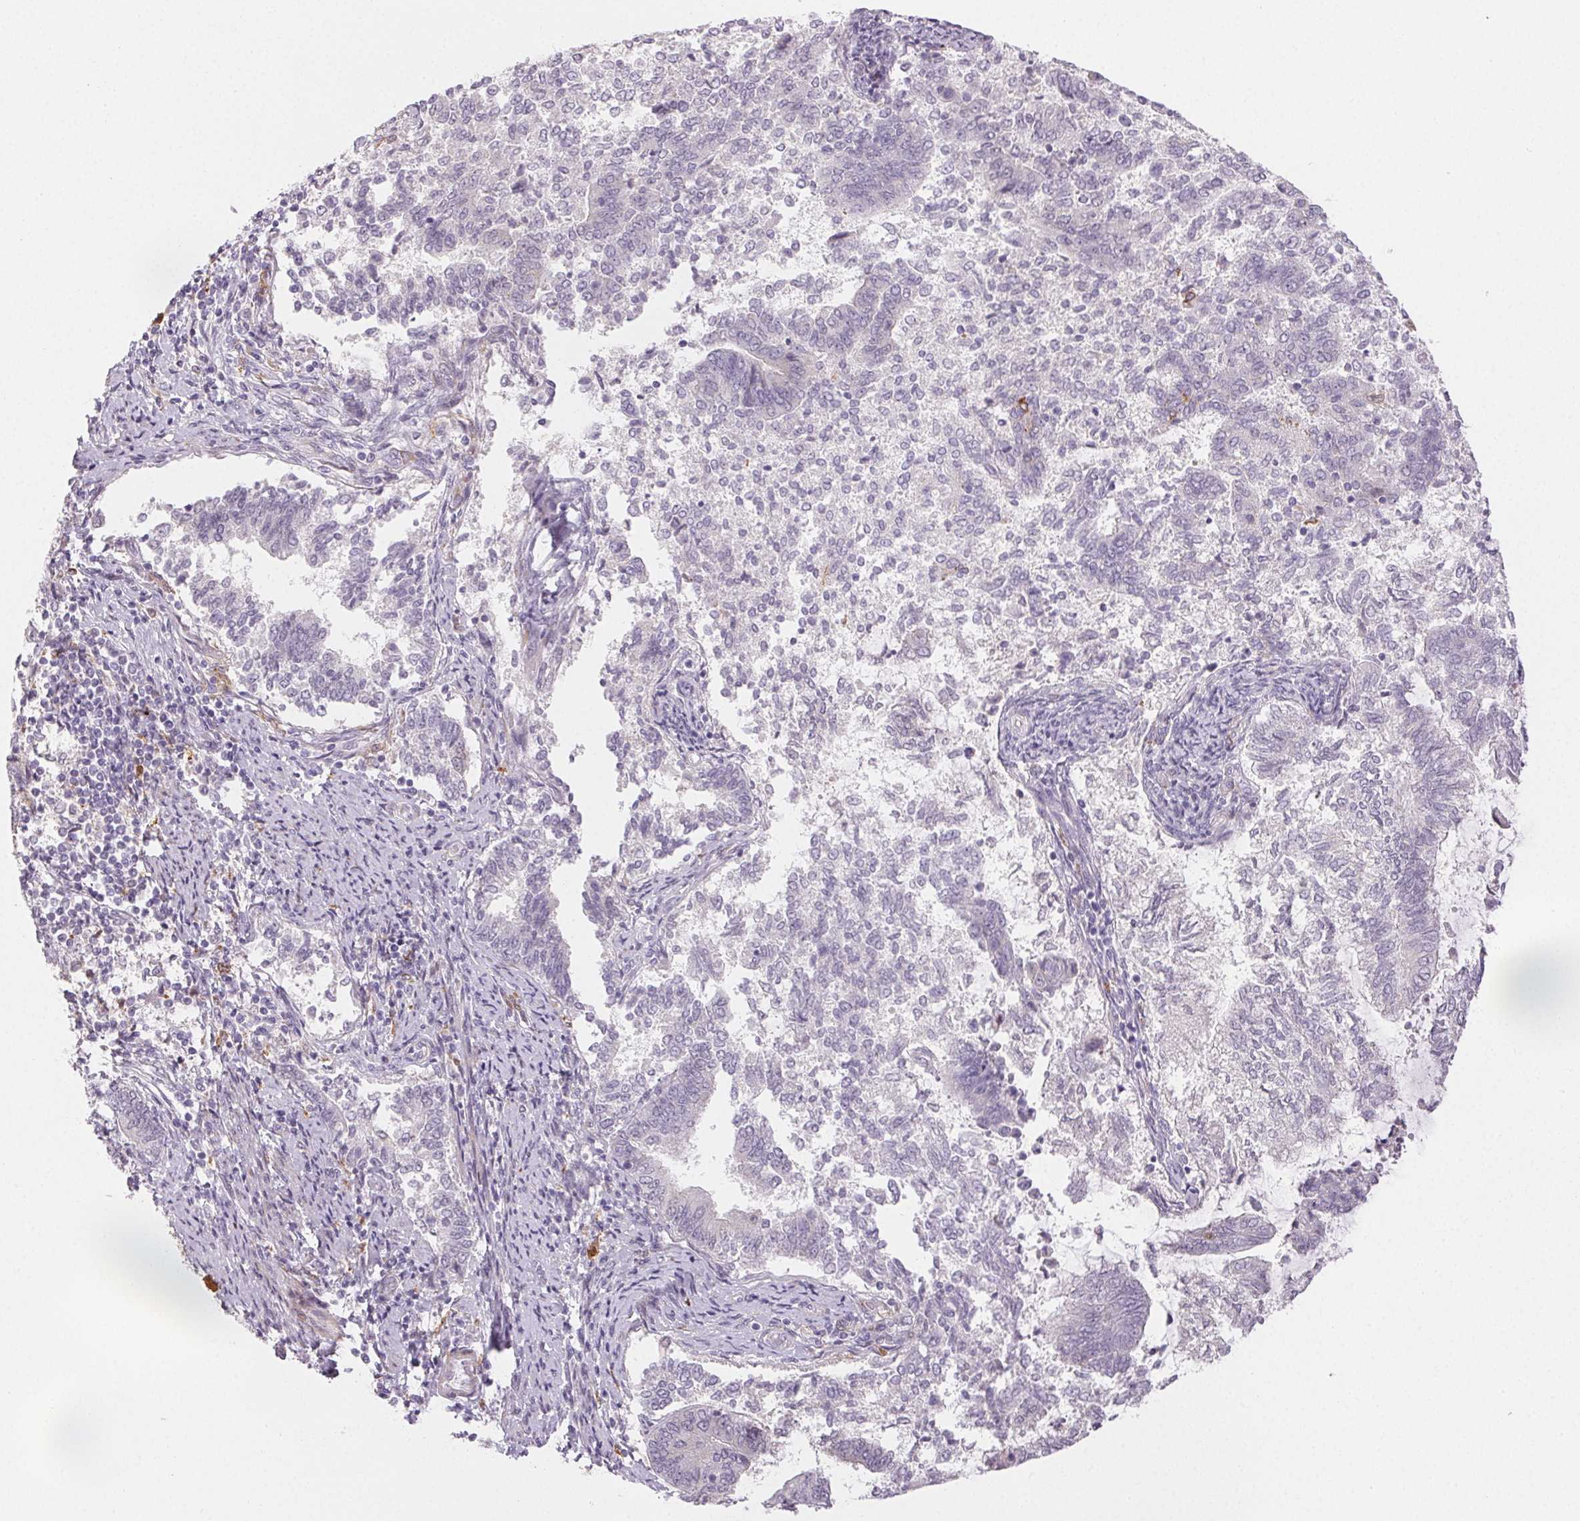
{"staining": {"intensity": "negative", "quantity": "none", "location": "none"}, "tissue": "endometrial cancer", "cell_type": "Tumor cells", "image_type": "cancer", "snomed": [{"axis": "morphology", "description": "Adenocarcinoma, NOS"}, {"axis": "topography", "description": "Endometrium"}], "caption": "This is an immunohistochemistry micrograph of human endometrial cancer. There is no expression in tumor cells.", "gene": "RPGRIP1", "patient": {"sex": "female", "age": 65}}